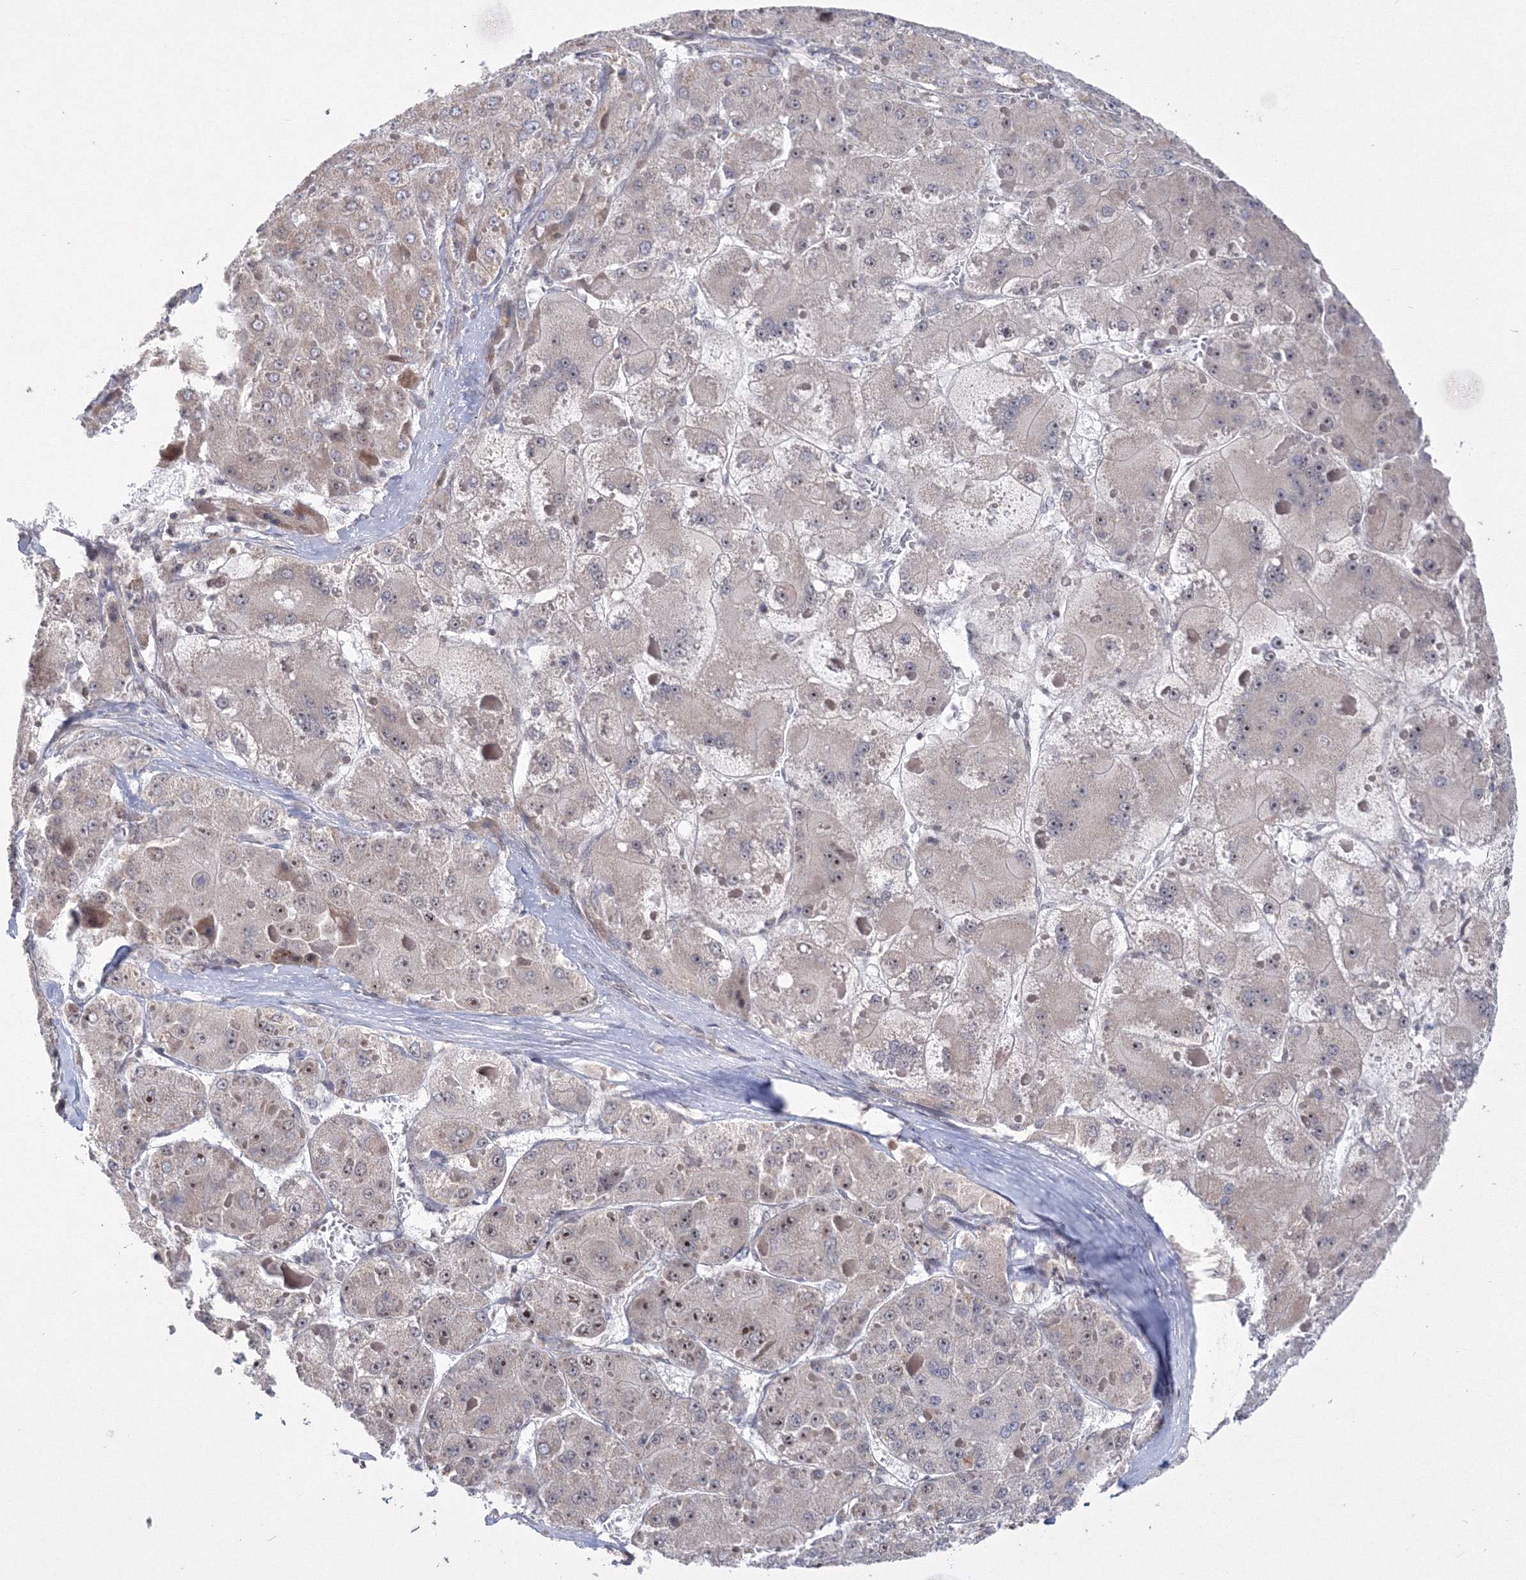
{"staining": {"intensity": "strong", "quantity": "<25%", "location": "cytoplasmic/membranous"}, "tissue": "liver cancer", "cell_type": "Tumor cells", "image_type": "cancer", "snomed": [{"axis": "morphology", "description": "Carcinoma, Hepatocellular, NOS"}, {"axis": "topography", "description": "Liver"}], "caption": "The micrograph displays immunohistochemical staining of liver cancer. There is strong cytoplasmic/membranous expression is identified in approximately <25% of tumor cells.", "gene": "GRSF1", "patient": {"sex": "female", "age": 73}}